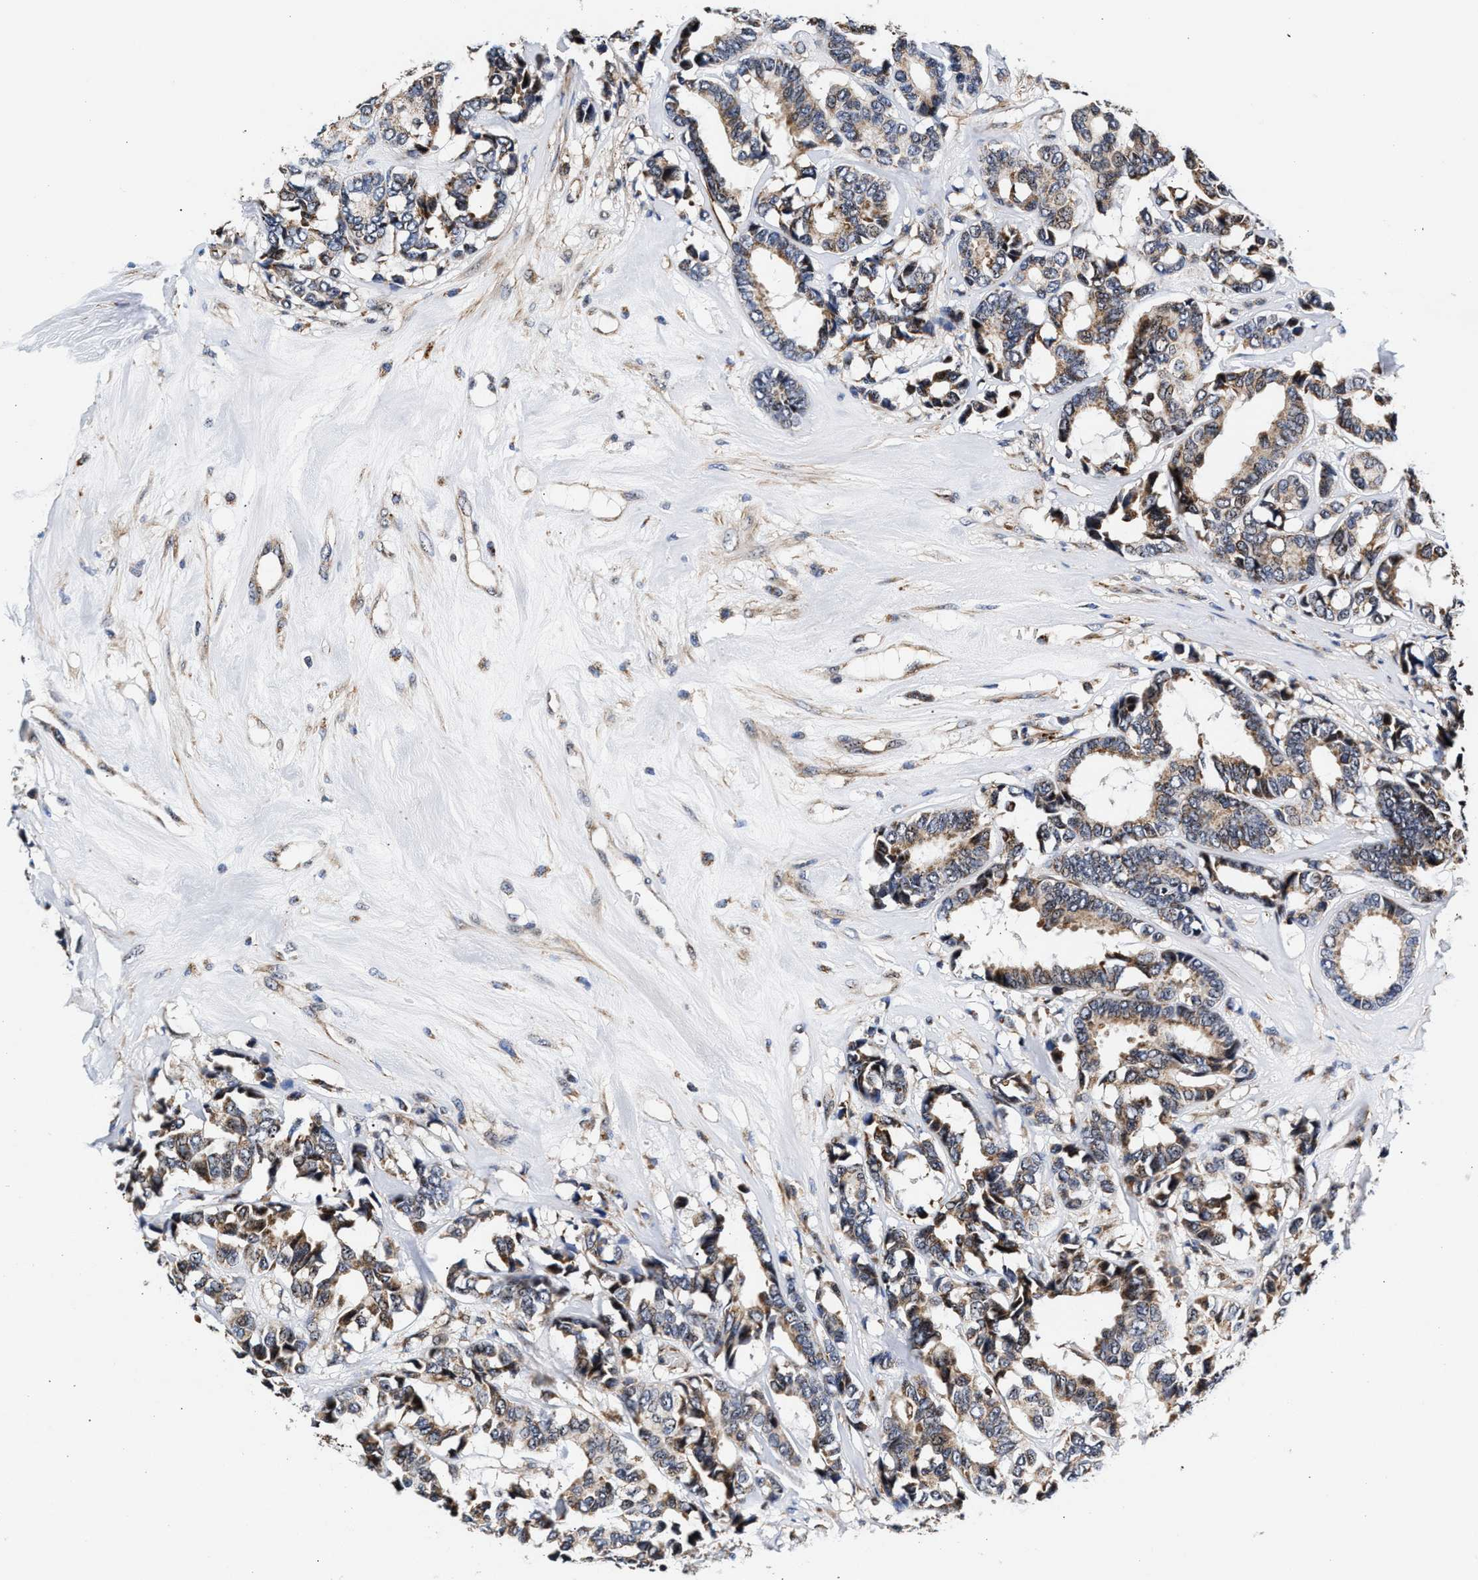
{"staining": {"intensity": "weak", "quantity": ">75%", "location": "cytoplasmic/membranous"}, "tissue": "breast cancer", "cell_type": "Tumor cells", "image_type": "cancer", "snomed": [{"axis": "morphology", "description": "Duct carcinoma"}, {"axis": "topography", "description": "Breast"}], "caption": "Breast cancer stained with a brown dye demonstrates weak cytoplasmic/membranous positive positivity in about >75% of tumor cells.", "gene": "SGK1", "patient": {"sex": "female", "age": 87}}